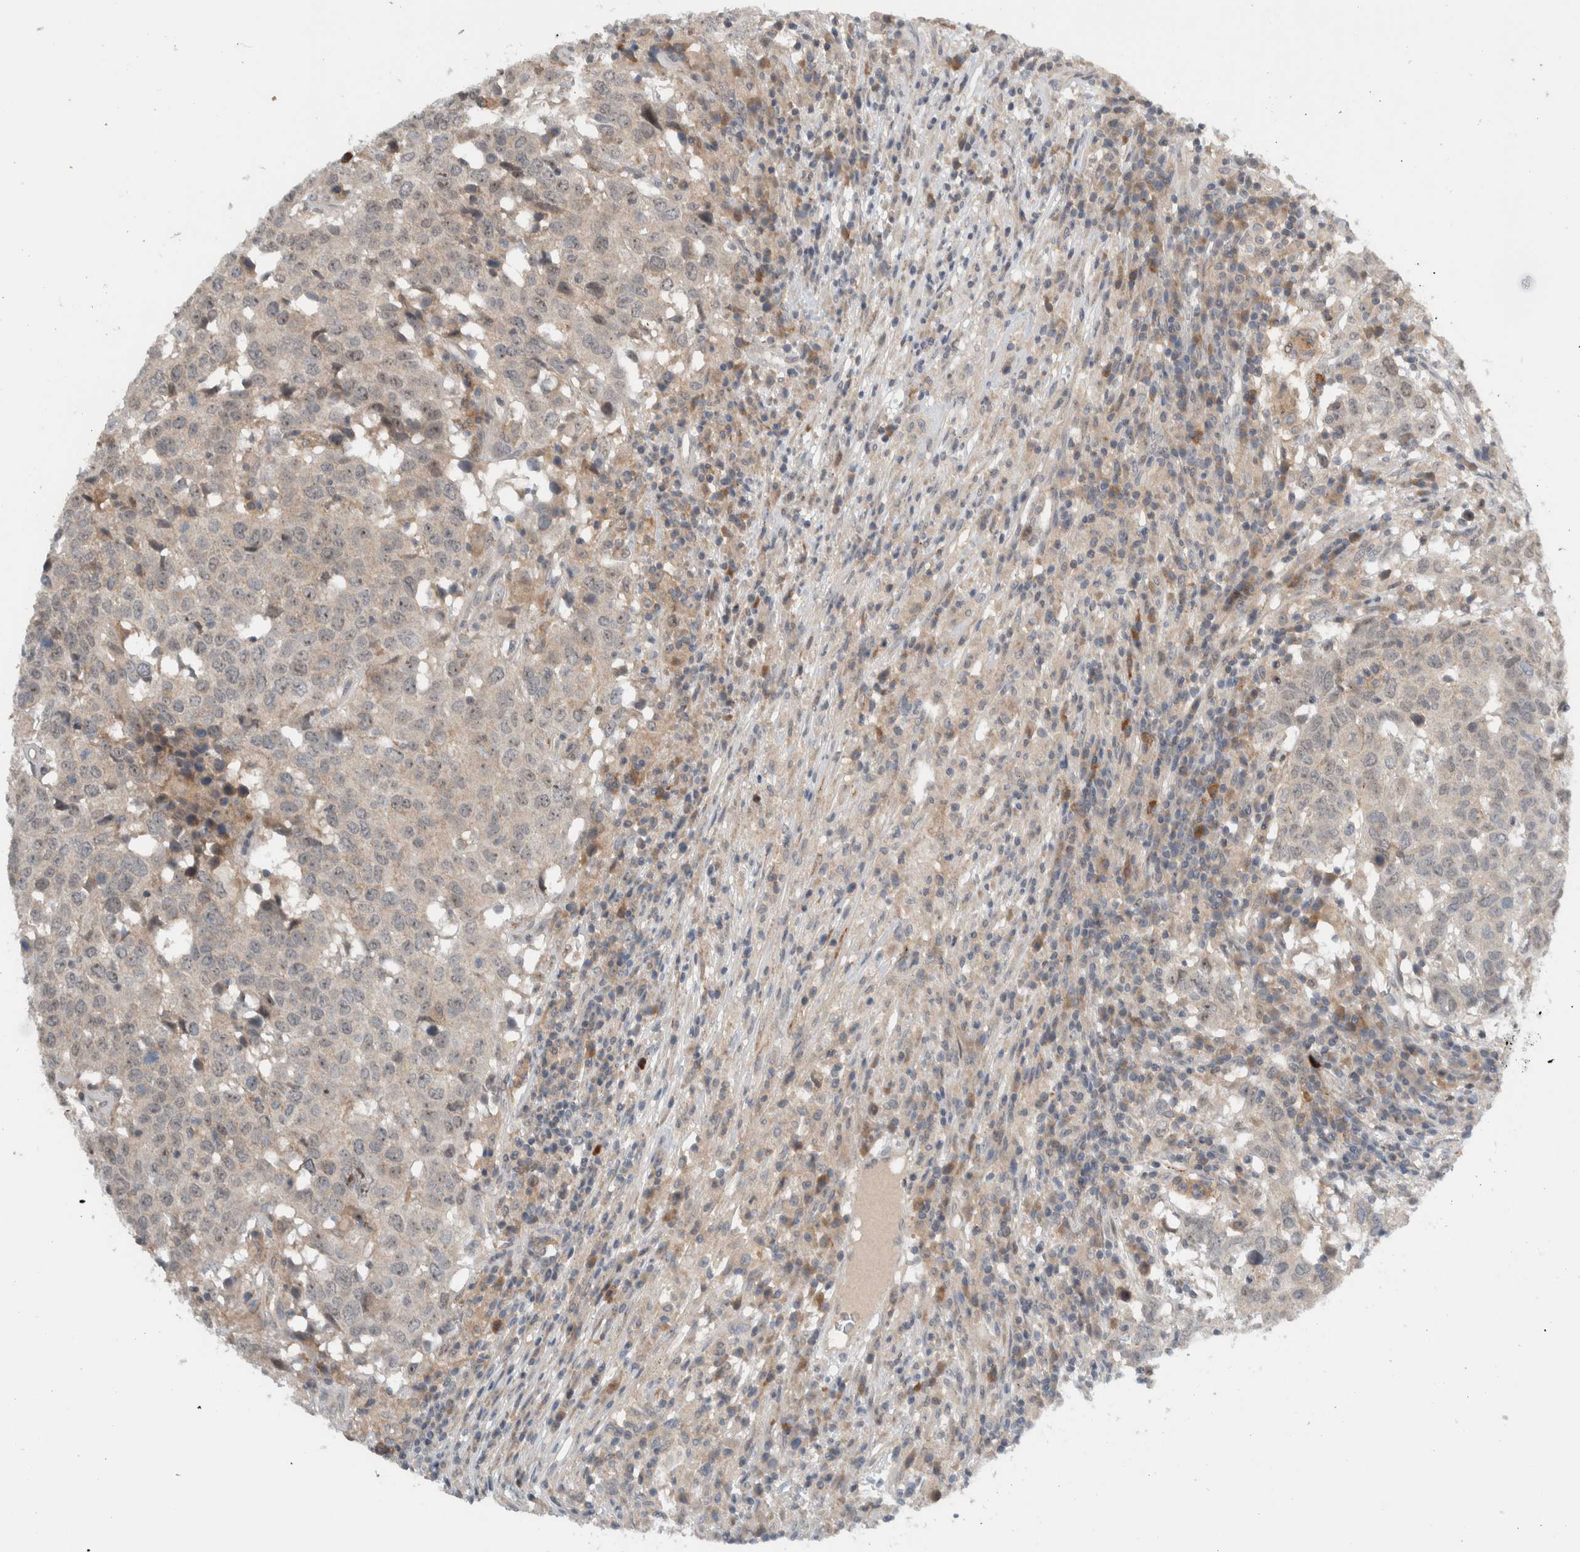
{"staining": {"intensity": "weak", "quantity": ">75%", "location": "cytoplasmic/membranous,nuclear"}, "tissue": "head and neck cancer", "cell_type": "Tumor cells", "image_type": "cancer", "snomed": [{"axis": "morphology", "description": "Squamous cell carcinoma, NOS"}, {"axis": "topography", "description": "Head-Neck"}], "caption": "Protein analysis of squamous cell carcinoma (head and neck) tissue shows weak cytoplasmic/membranous and nuclear positivity in about >75% of tumor cells.", "gene": "MPRIP", "patient": {"sex": "male", "age": 66}}